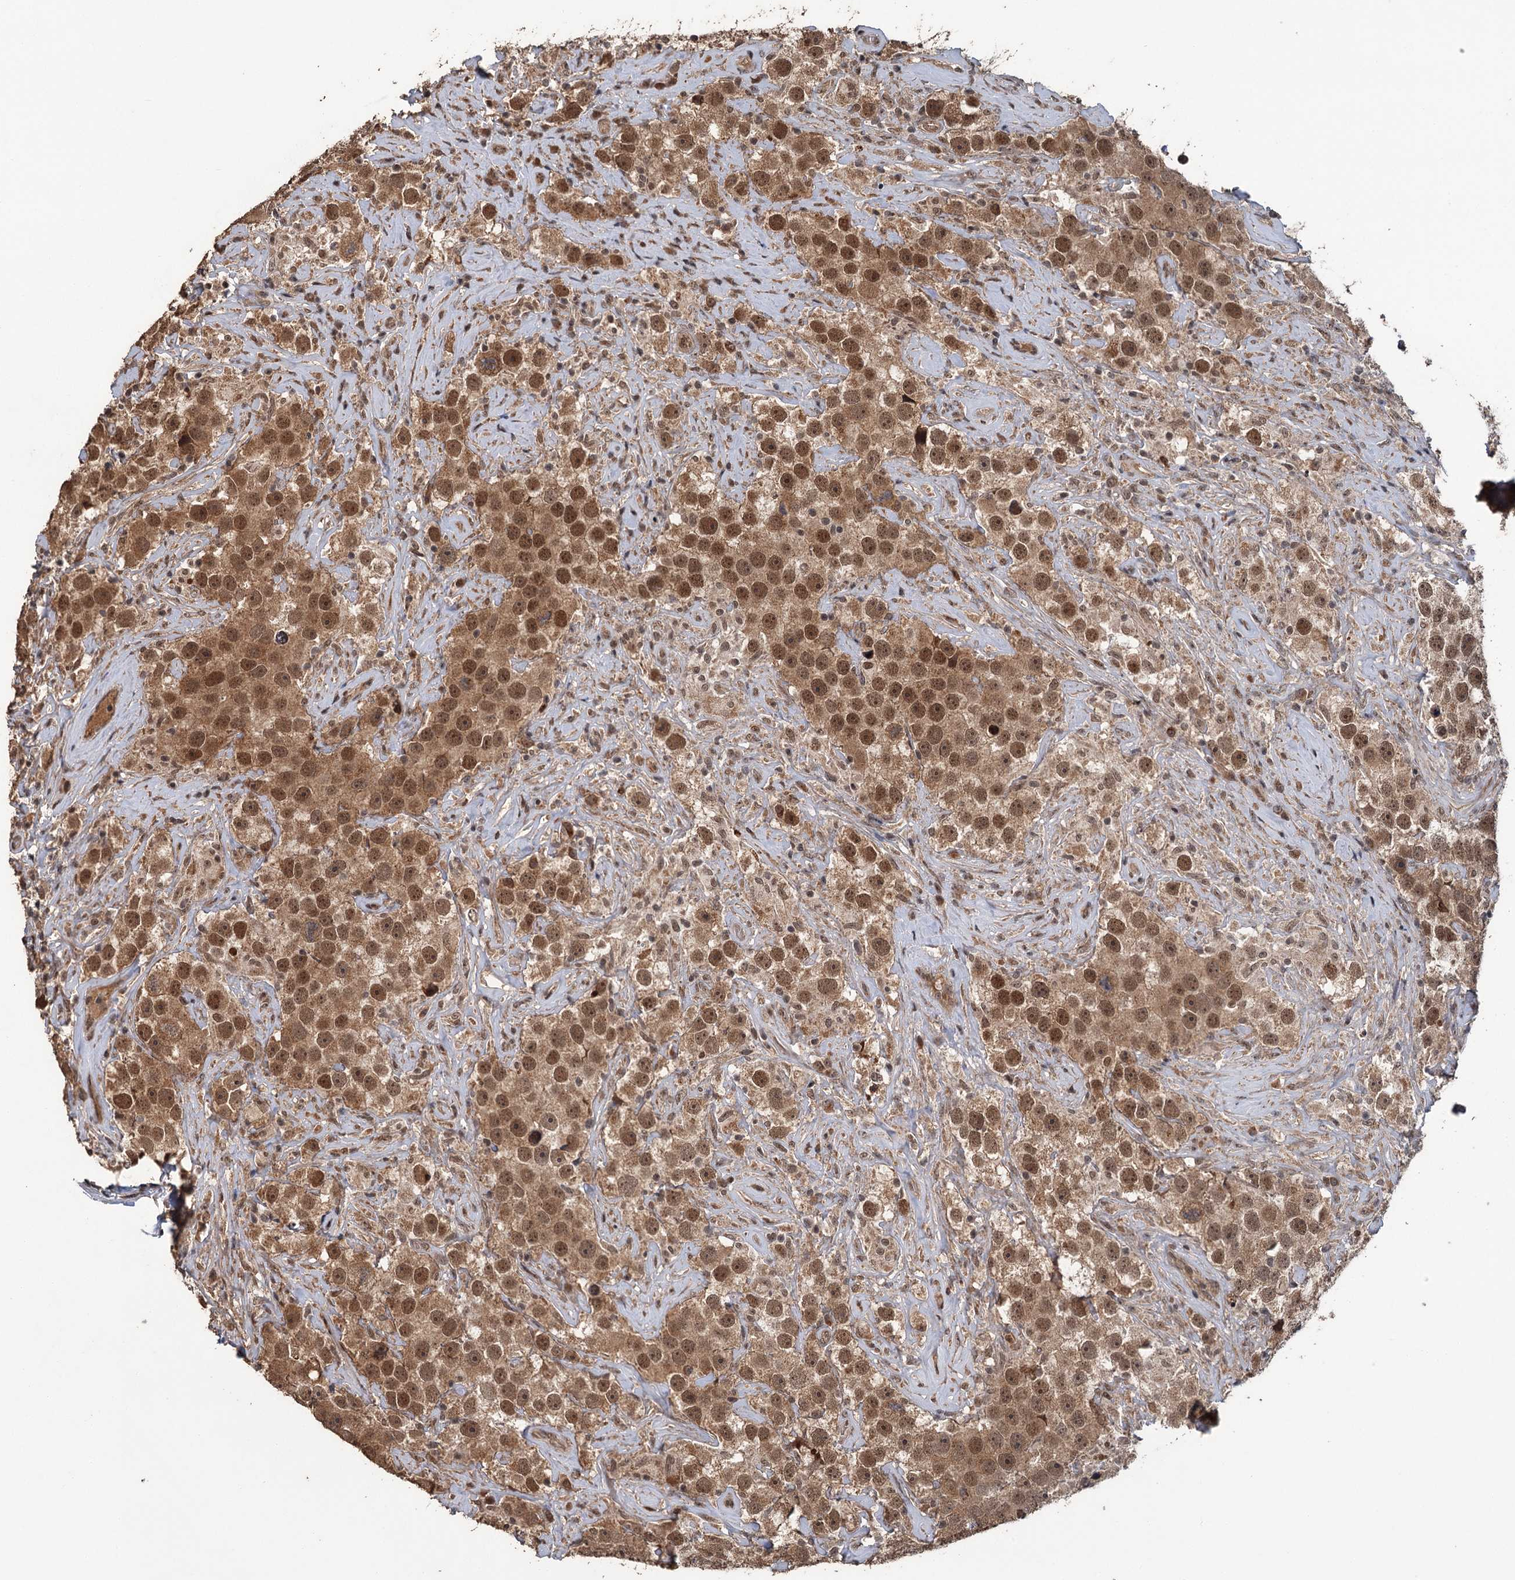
{"staining": {"intensity": "moderate", "quantity": ">75%", "location": "cytoplasmic/membranous,nuclear"}, "tissue": "testis cancer", "cell_type": "Tumor cells", "image_type": "cancer", "snomed": [{"axis": "morphology", "description": "Seminoma, NOS"}, {"axis": "topography", "description": "Testis"}], "caption": "The image shows a brown stain indicating the presence of a protein in the cytoplasmic/membranous and nuclear of tumor cells in testis cancer (seminoma).", "gene": "KANSL2", "patient": {"sex": "male", "age": 49}}